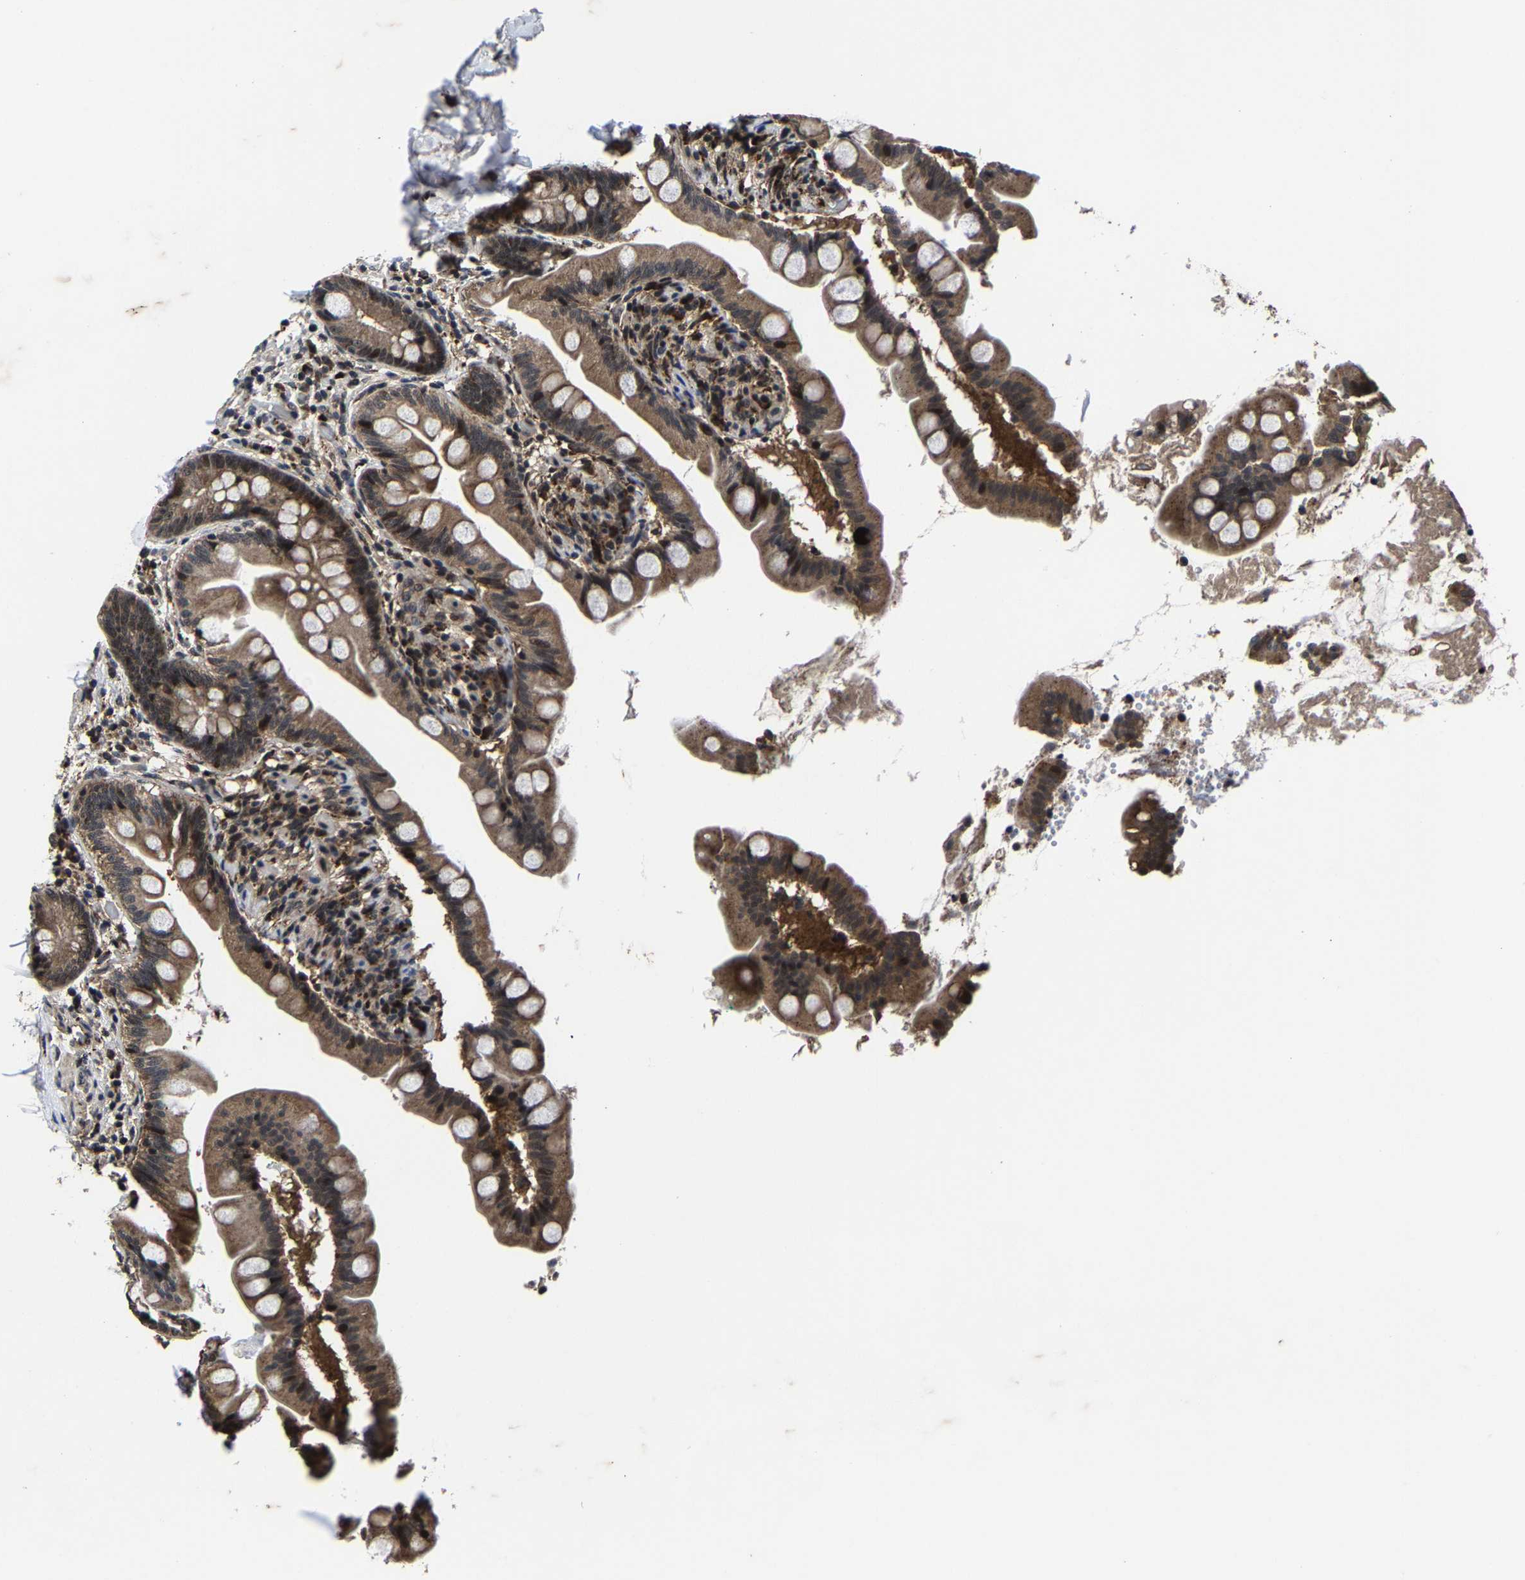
{"staining": {"intensity": "moderate", "quantity": ">75%", "location": "cytoplasmic/membranous"}, "tissue": "small intestine", "cell_type": "Glandular cells", "image_type": "normal", "snomed": [{"axis": "morphology", "description": "Normal tissue, NOS"}, {"axis": "topography", "description": "Small intestine"}], "caption": "About >75% of glandular cells in benign small intestine reveal moderate cytoplasmic/membranous protein staining as visualized by brown immunohistochemical staining.", "gene": "ZCCHC7", "patient": {"sex": "female", "age": 56}}